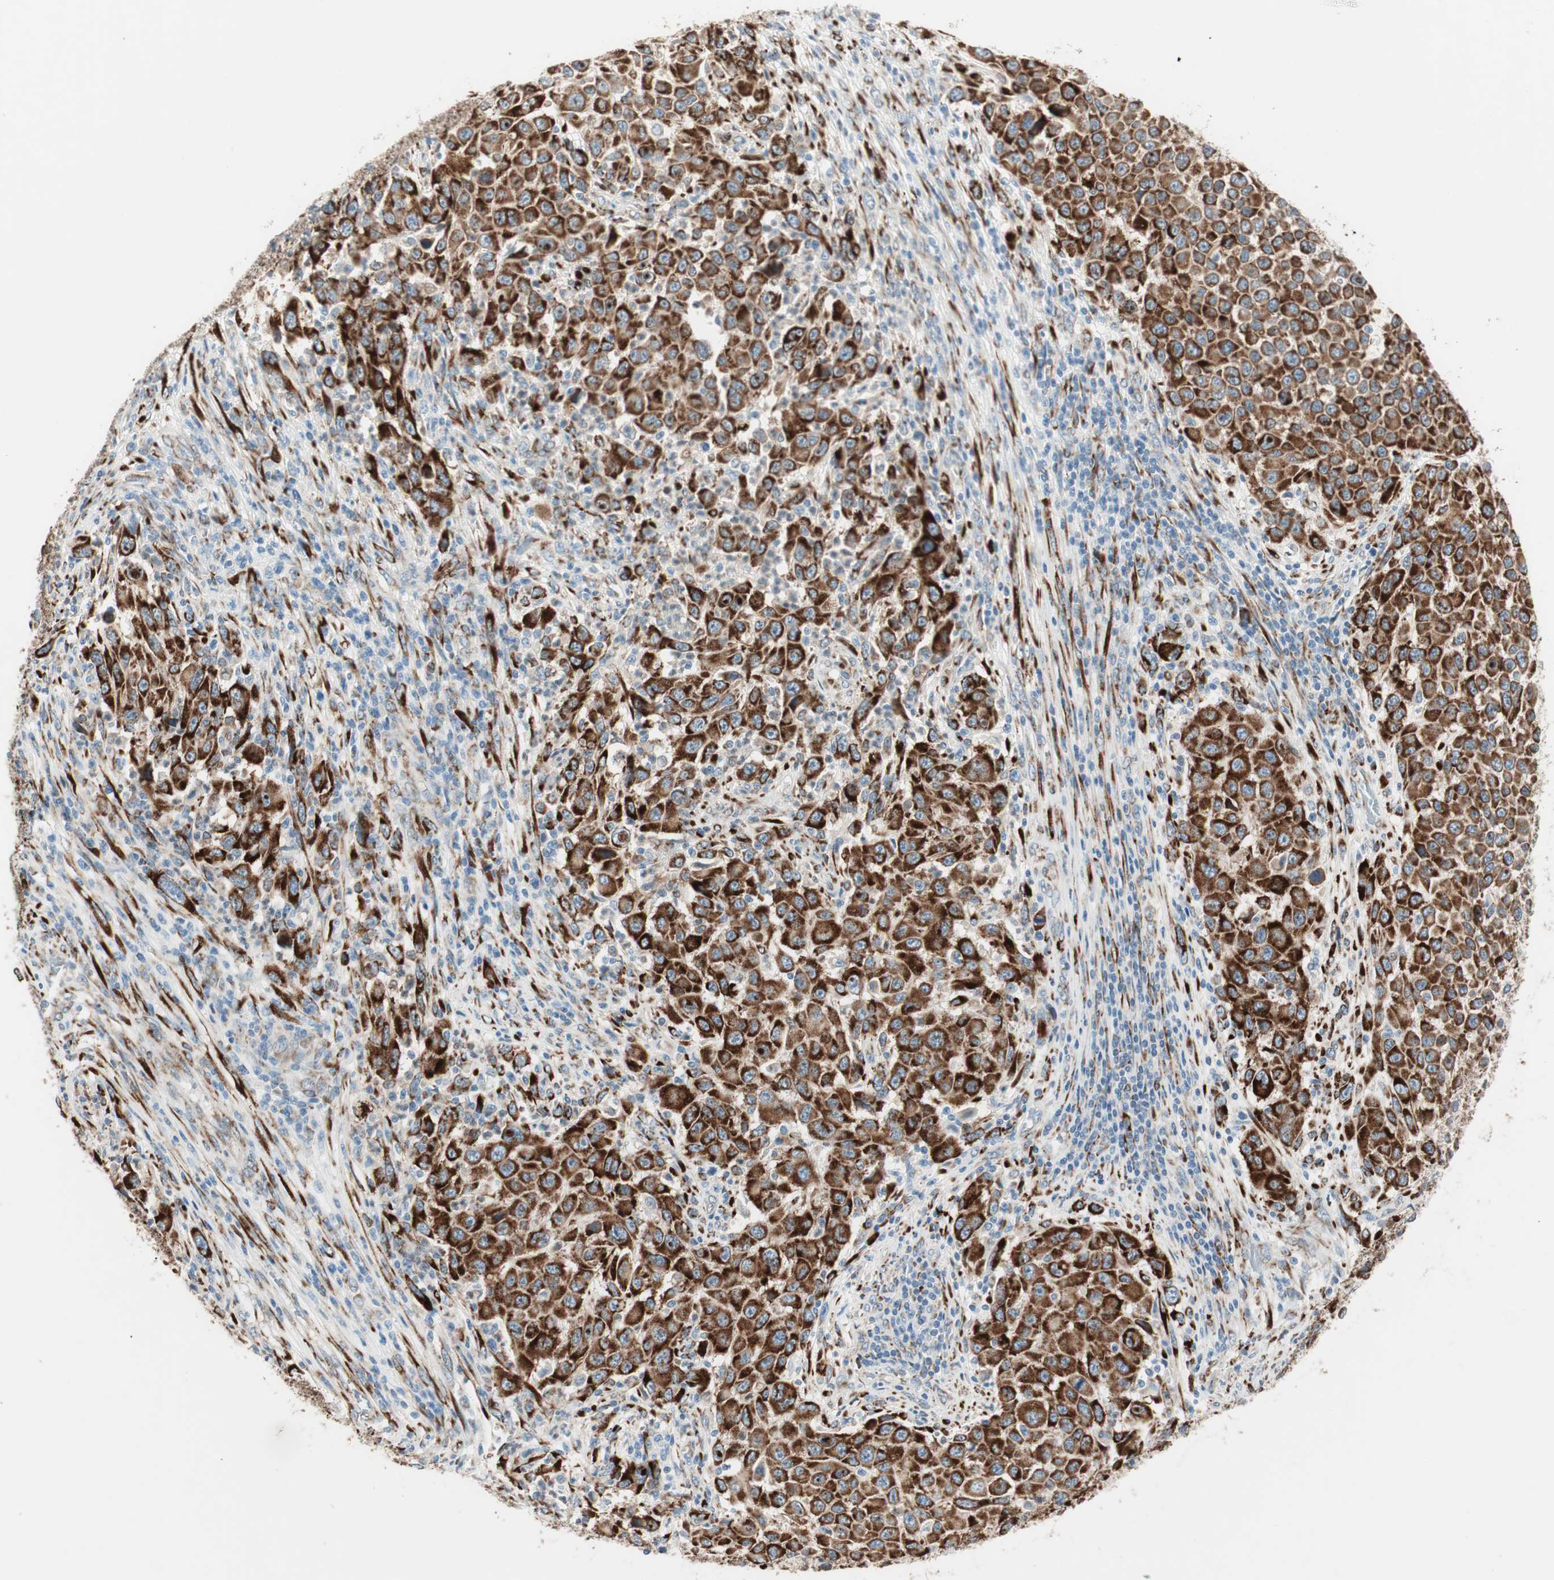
{"staining": {"intensity": "strong", "quantity": ">75%", "location": "cytoplasmic/membranous"}, "tissue": "melanoma", "cell_type": "Tumor cells", "image_type": "cancer", "snomed": [{"axis": "morphology", "description": "Malignant melanoma, Metastatic site"}, {"axis": "topography", "description": "Lymph node"}], "caption": "Tumor cells show strong cytoplasmic/membranous staining in about >75% of cells in malignant melanoma (metastatic site).", "gene": "P4HTM", "patient": {"sex": "male", "age": 61}}